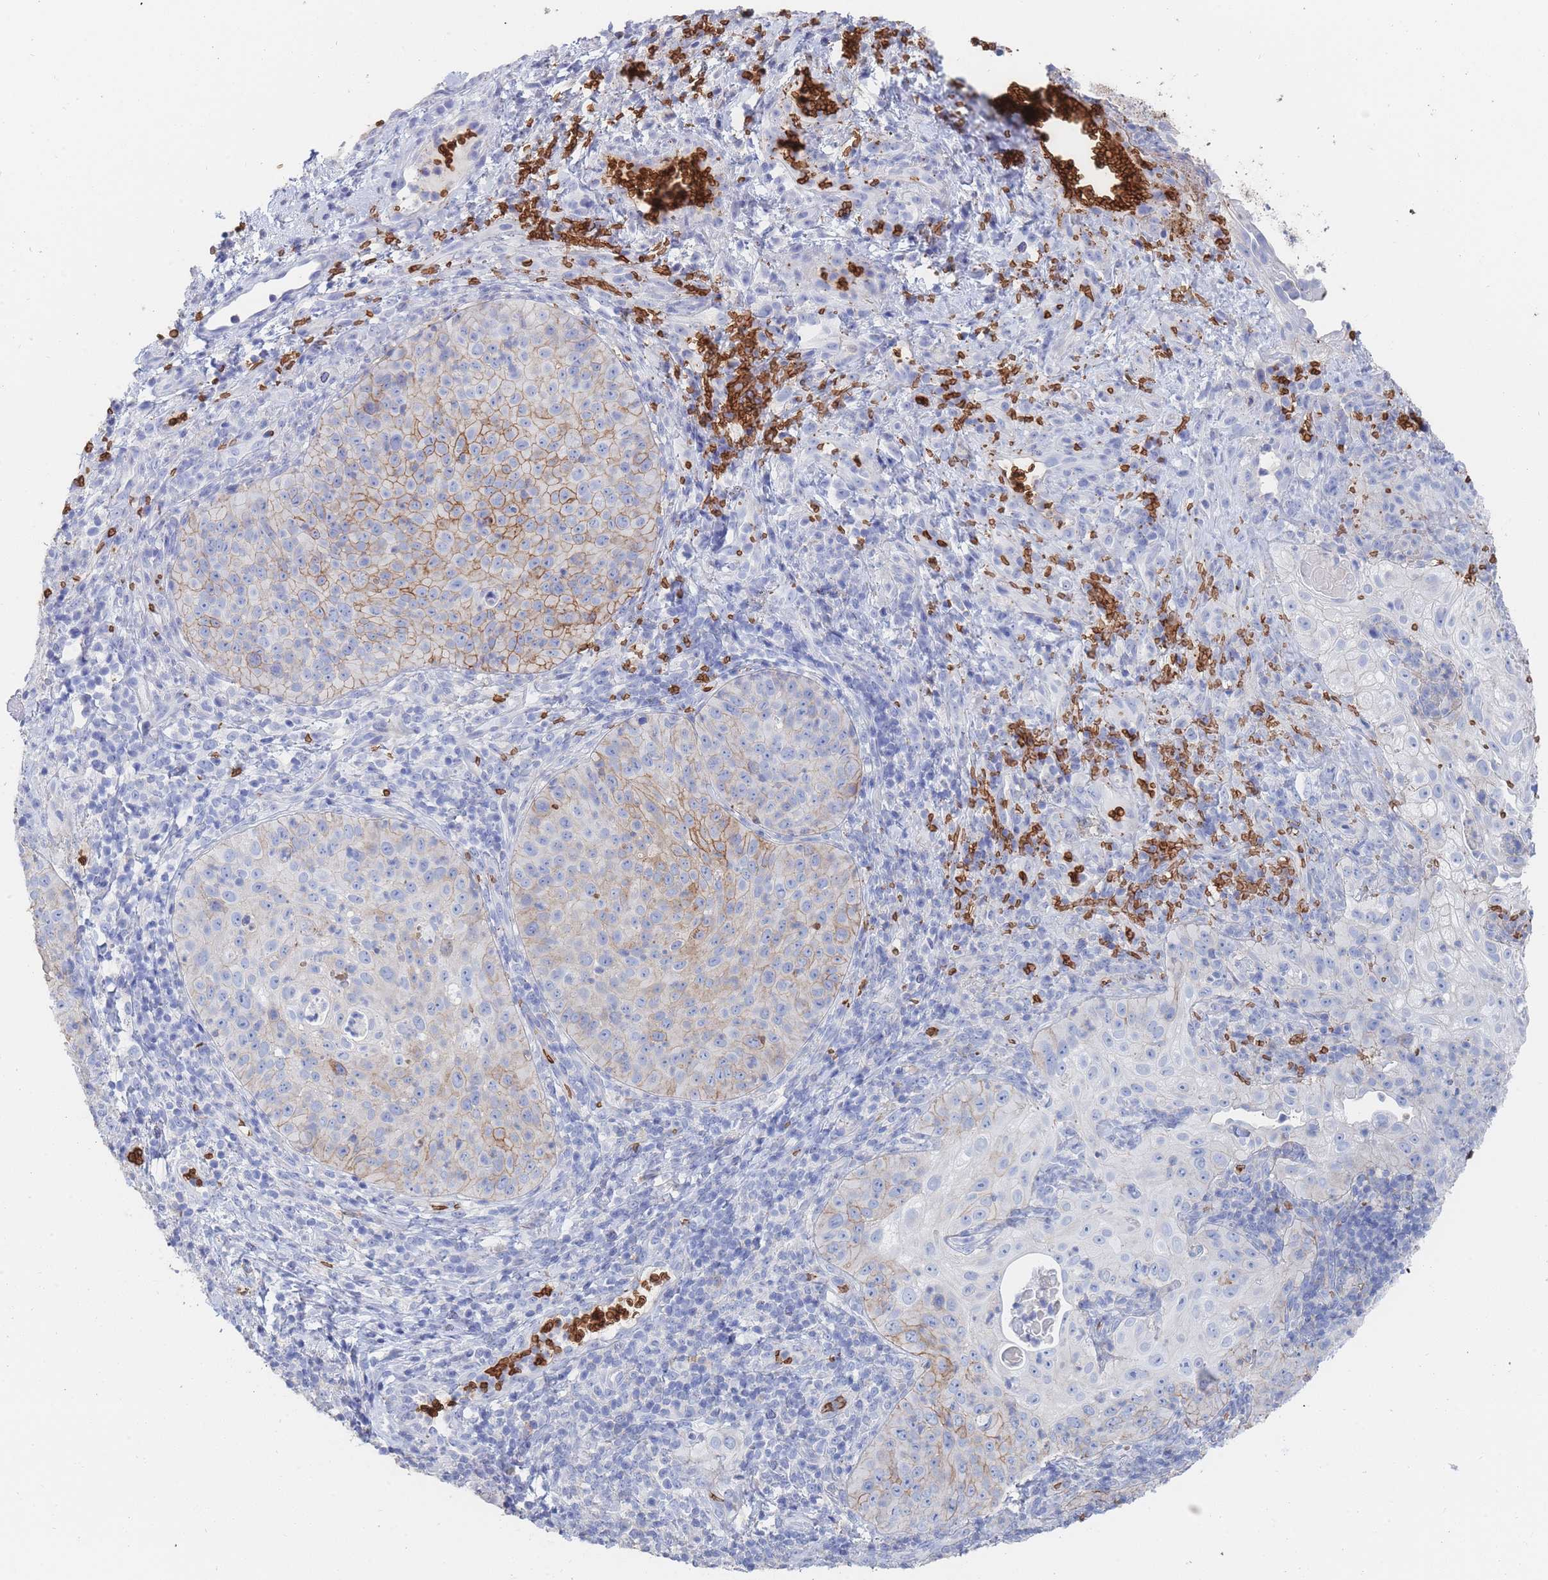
{"staining": {"intensity": "moderate", "quantity": "<25%", "location": "cytoplasmic/membranous"}, "tissue": "cervical cancer", "cell_type": "Tumor cells", "image_type": "cancer", "snomed": [{"axis": "morphology", "description": "Squamous cell carcinoma, NOS"}, {"axis": "topography", "description": "Cervix"}], "caption": "A low amount of moderate cytoplasmic/membranous expression is identified in approximately <25% of tumor cells in cervical cancer (squamous cell carcinoma) tissue.", "gene": "SLC2A1", "patient": {"sex": "female", "age": 52}}